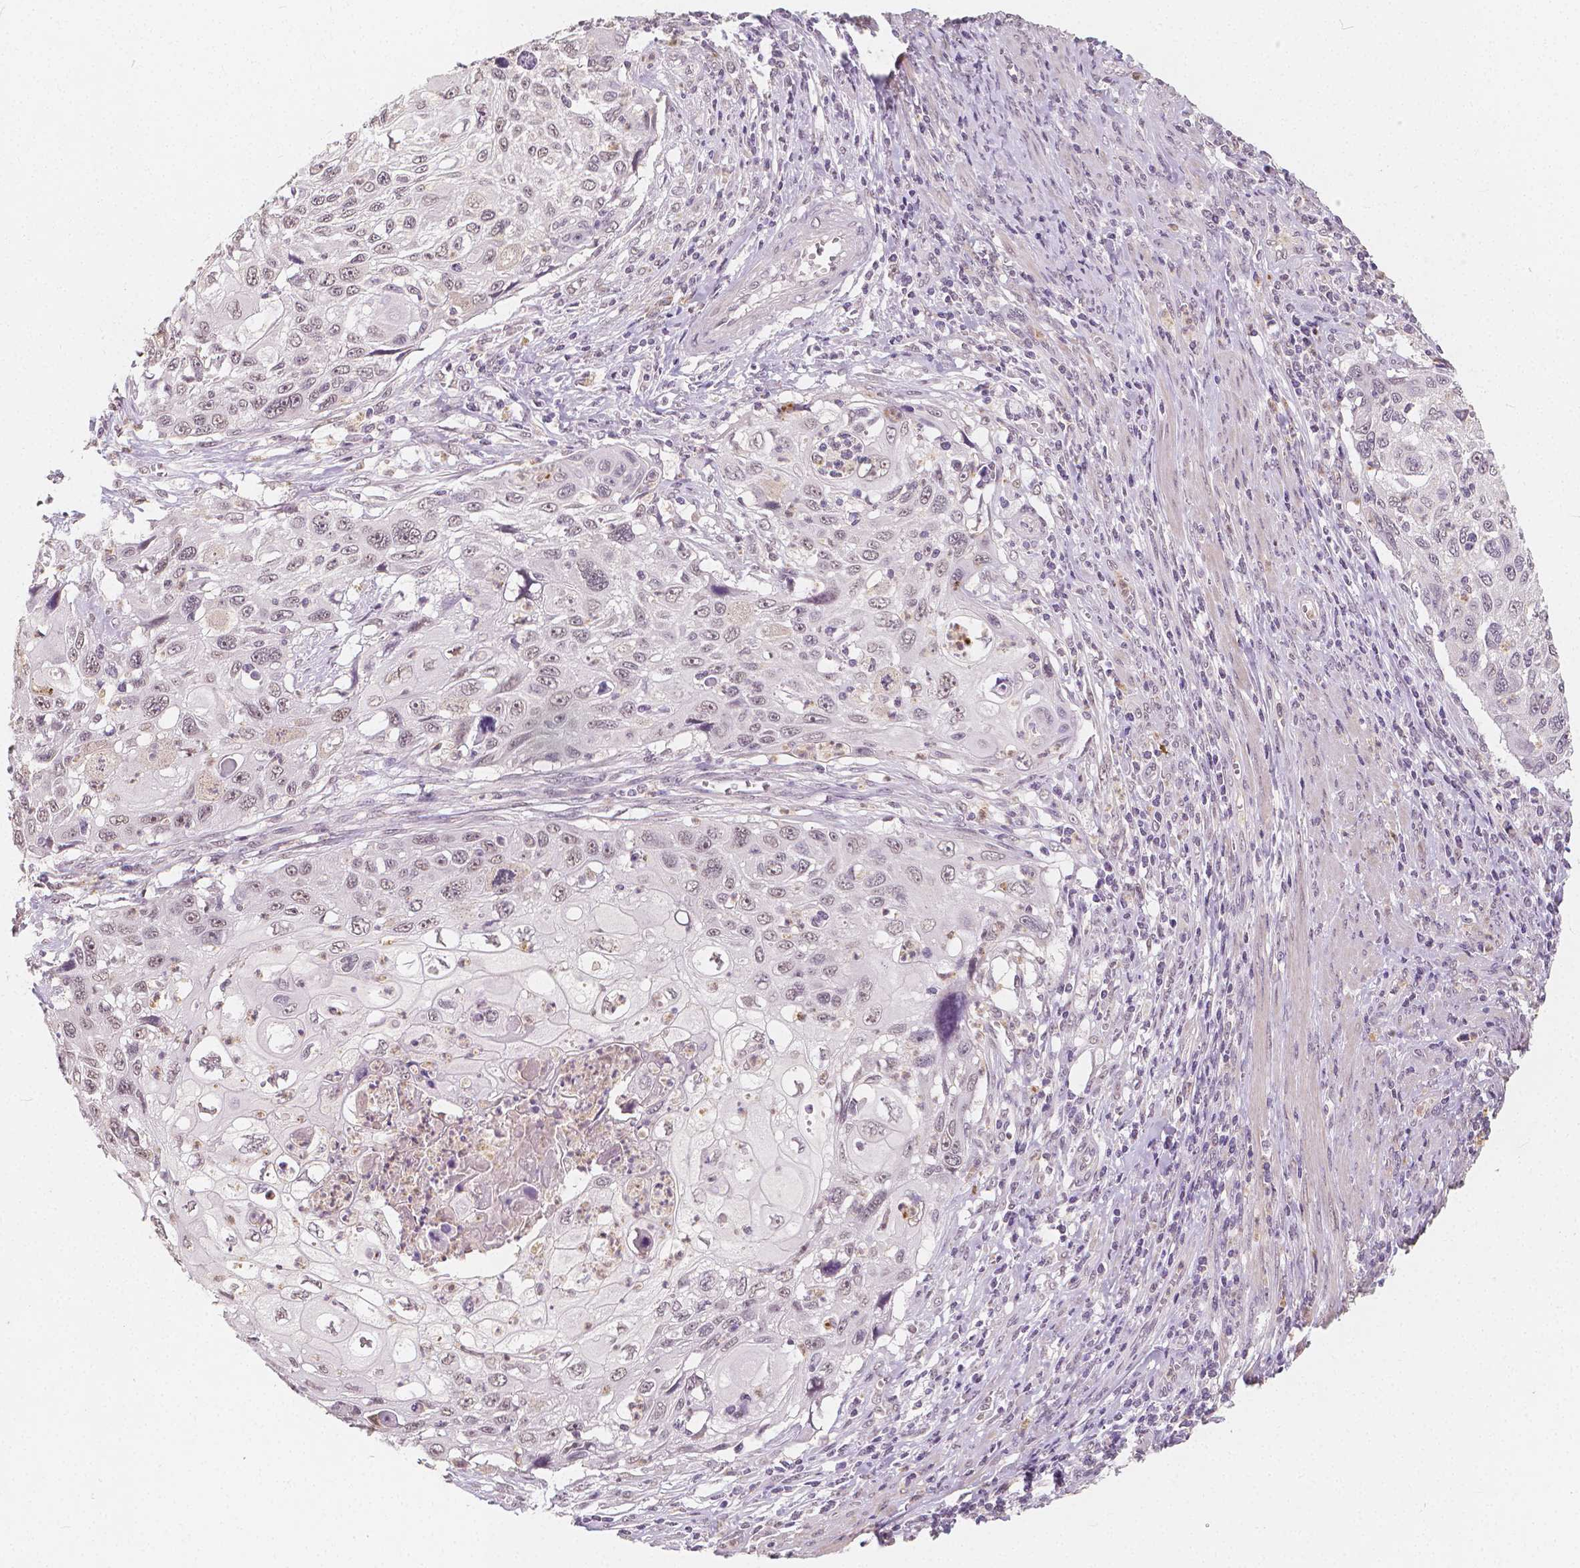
{"staining": {"intensity": "negative", "quantity": "none", "location": "none"}, "tissue": "cervical cancer", "cell_type": "Tumor cells", "image_type": "cancer", "snomed": [{"axis": "morphology", "description": "Squamous cell carcinoma, NOS"}, {"axis": "topography", "description": "Cervix"}], "caption": "A micrograph of human cervical cancer (squamous cell carcinoma) is negative for staining in tumor cells.", "gene": "NOLC1", "patient": {"sex": "female", "age": 70}}